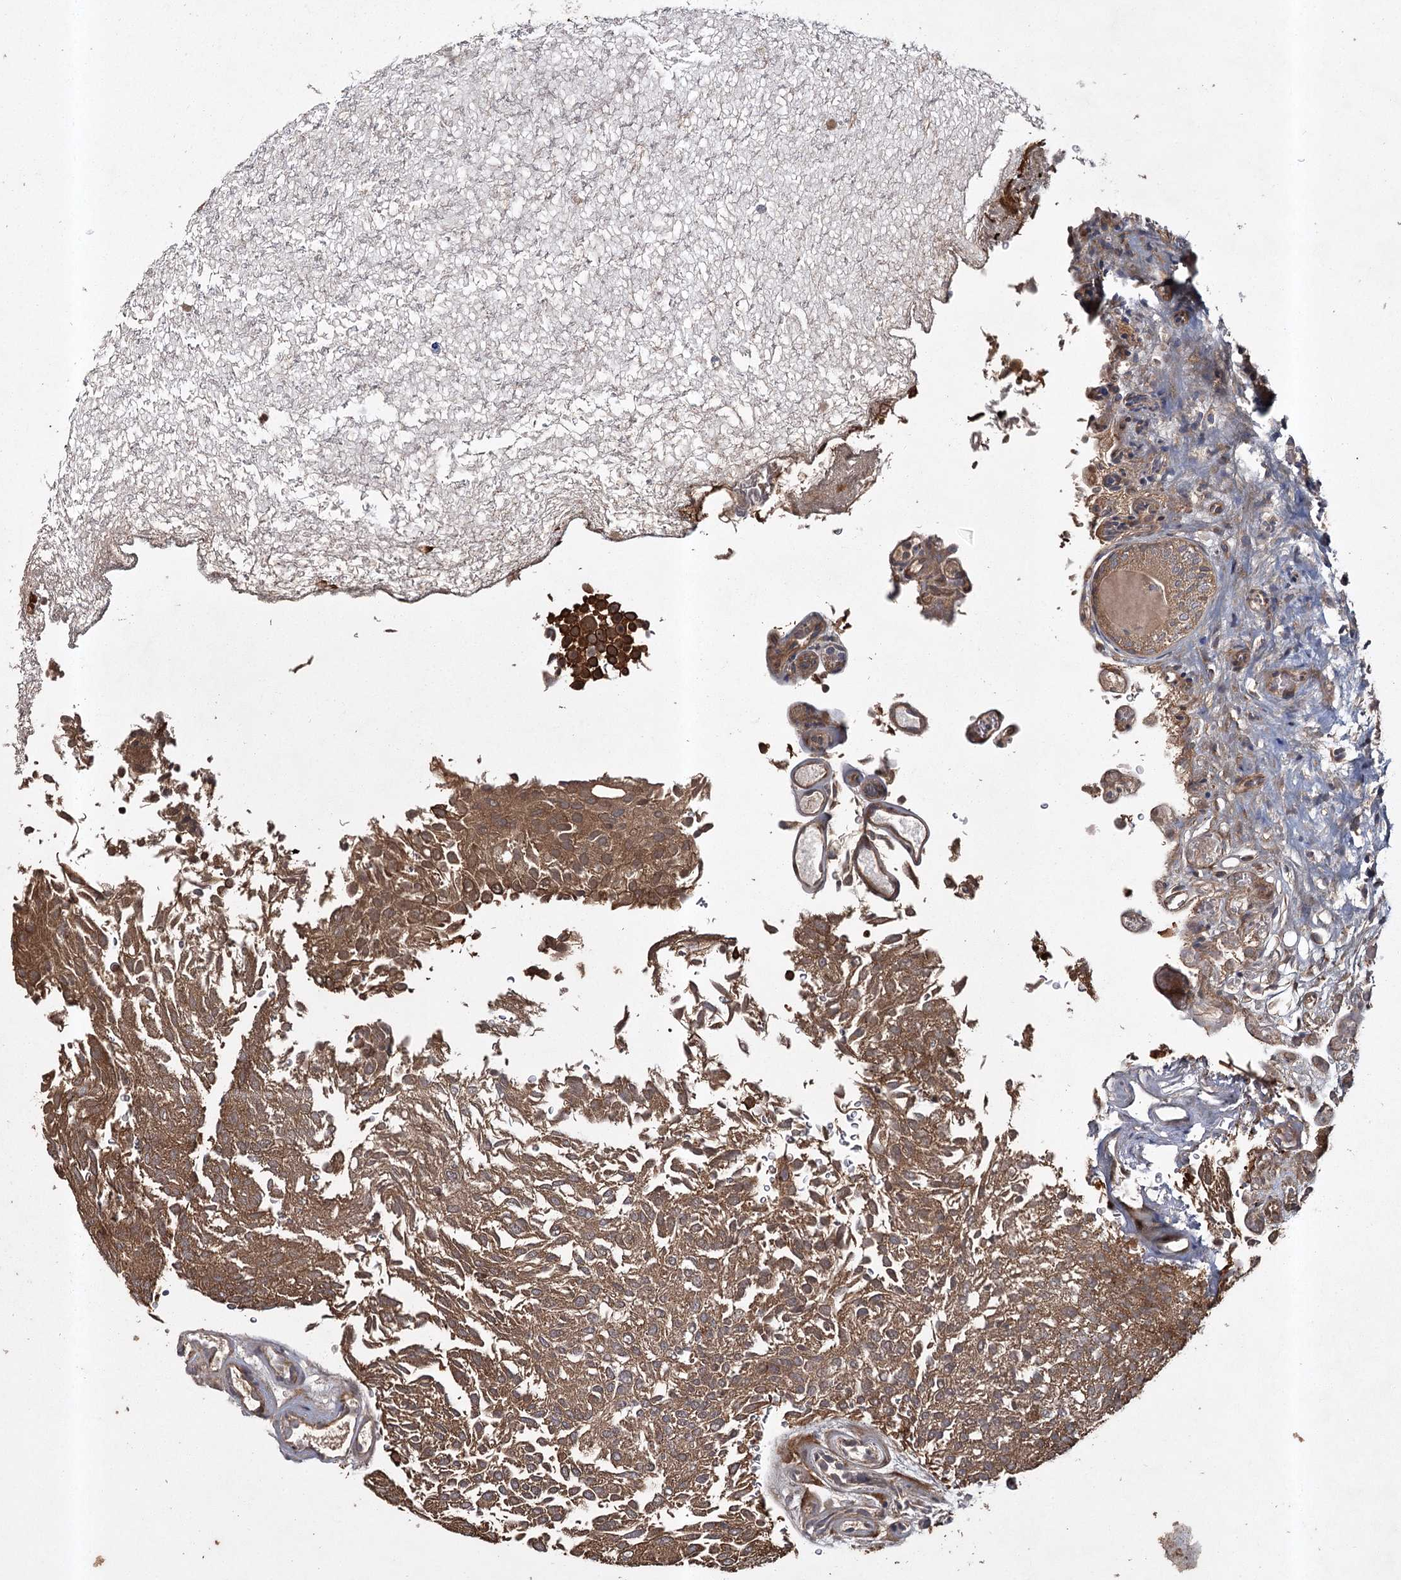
{"staining": {"intensity": "strong", "quantity": ">75%", "location": "cytoplasmic/membranous"}, "tissue": "urothelial cancer", "cell_type": "Tumor cells", "image_type": "cancer", "snomed": [{"axis": "morphology", "description": "Urothelial carcinoma, Low grade"}, {"axis": "topography", "description": "Urinary bladder"}], "caption": "A high amount of strong cytoplasmic/membranous expression is appreciated in approximately >75% of tumor cells in low-grade urothelial carcinoma tissue. The protein of interest is stained brown, and the nuclei are stained in blue (DAB (3,3'-diaminobenzidine) IHC with brightfield microscopy, high magnification).", "gene": "RPAP3", "patient": {"sex": "male", "age": 78}}